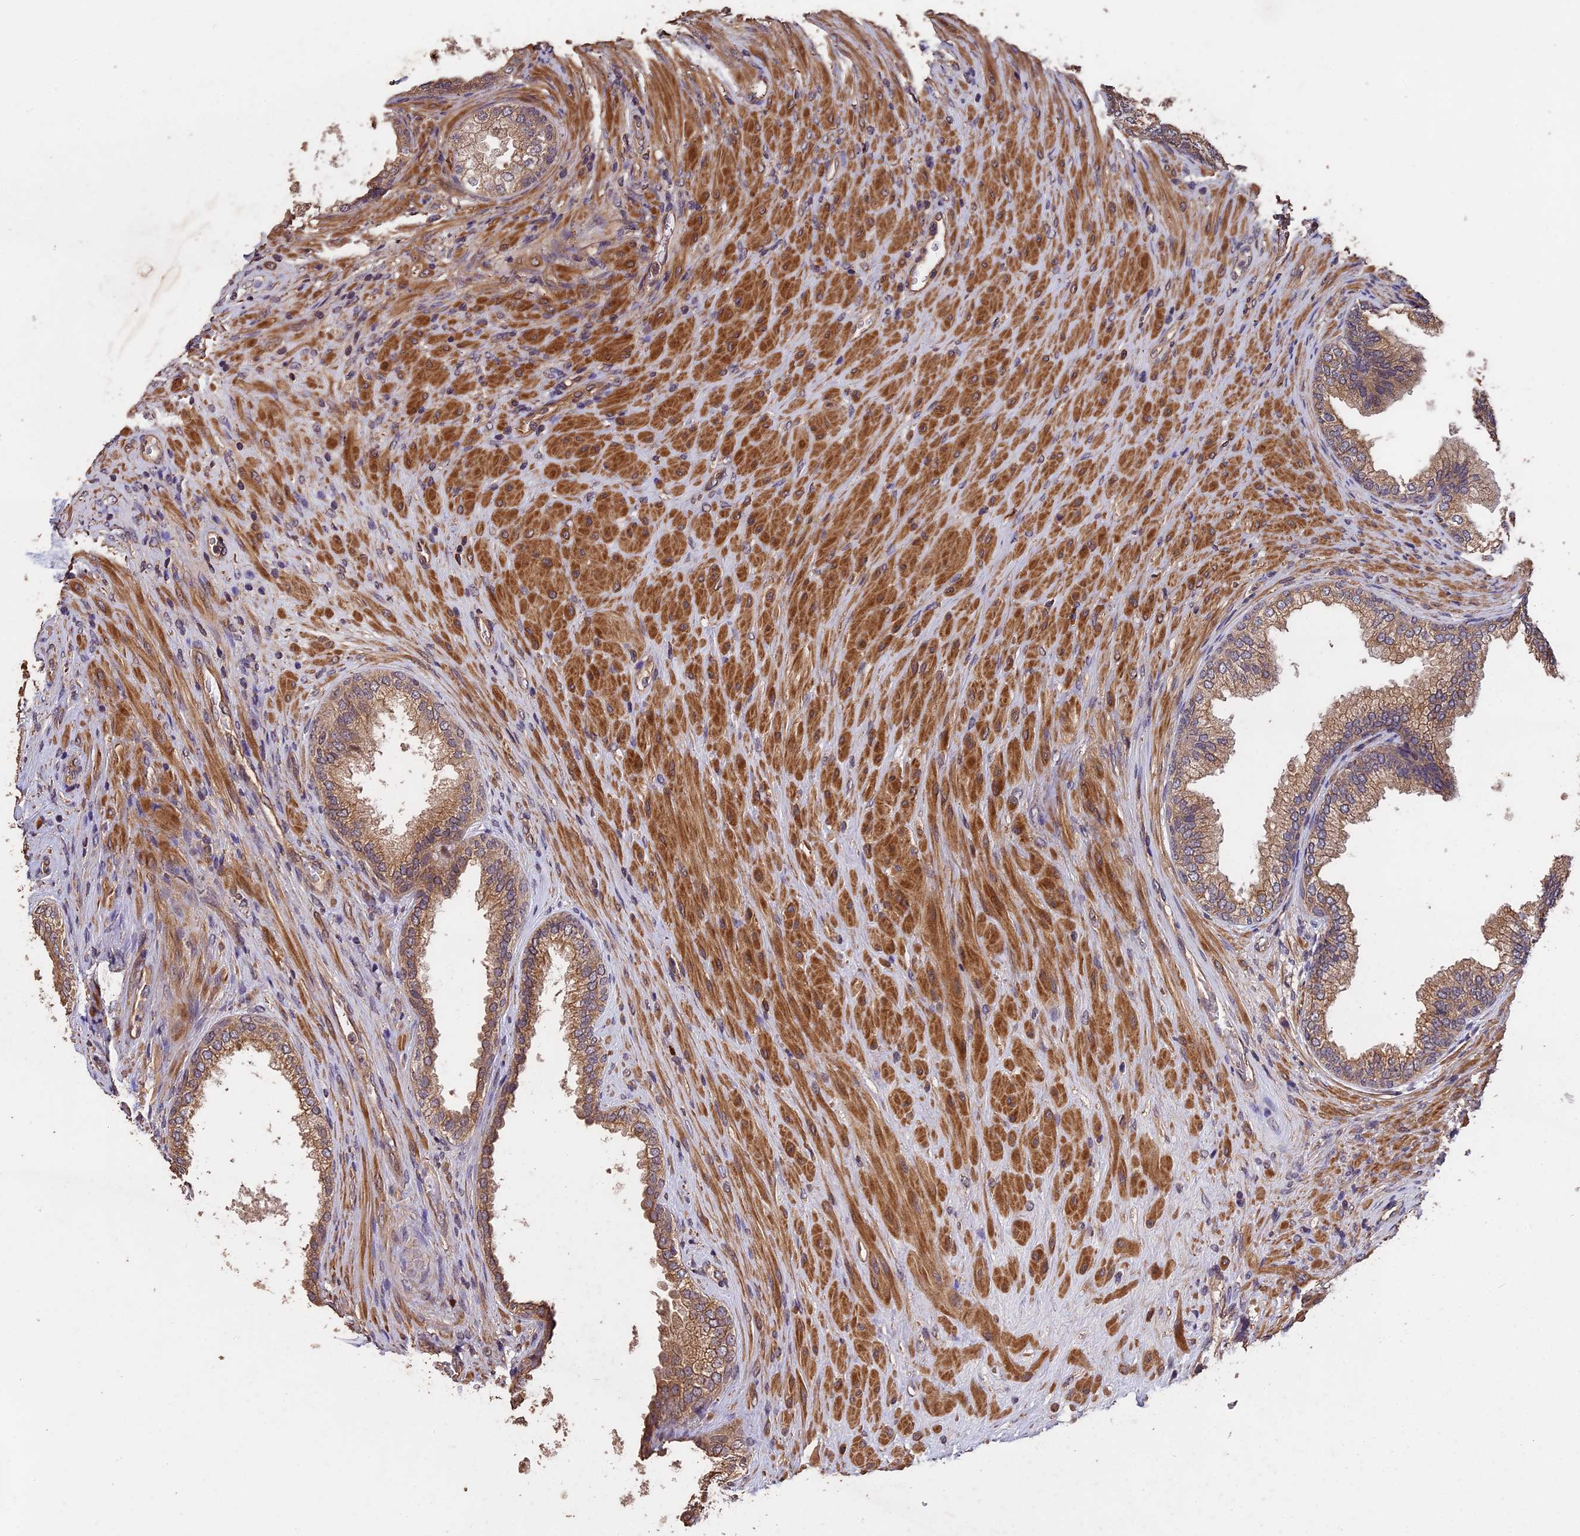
{"staining": {"intensity": "moderate", "quantity": ">75%", "location": "cytoplasmic/membranous"}, "tissue": "prostate", "cell_type": "Glandular cells", "image_type": "normal", "snomed": [{"axis": "morphology", "description": "Normal tissue, NOS"}, {"axis": "topography", "description": "Prostate"}], "caption": "Prostate stained for a protein (brown) displays moderate cytoplasmic/membranous positive staining in about >75% of glandular cells.", "gene": "CHD9", "patient": {"sex": "male", "age": 76}}